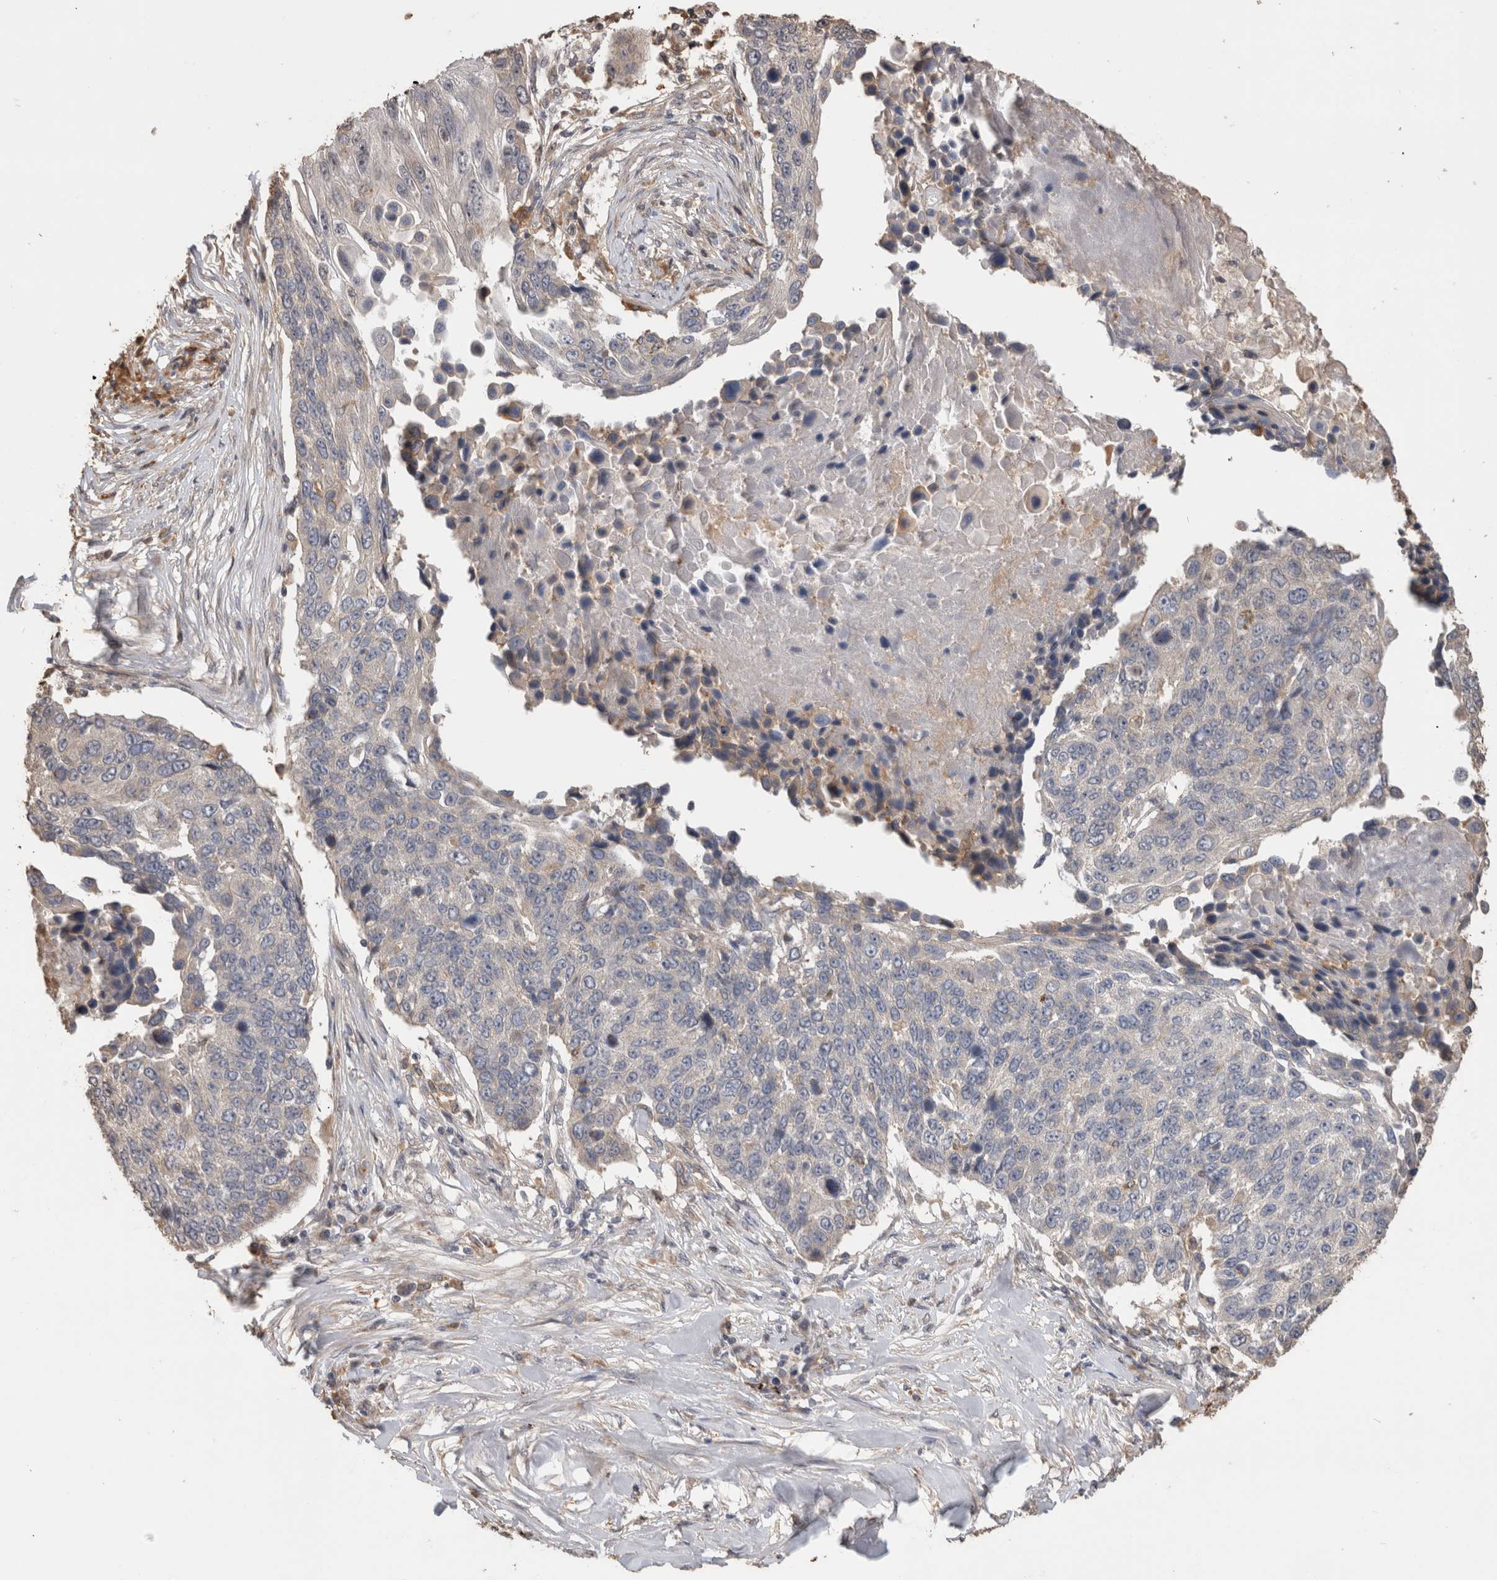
{"staining": {"intensity": "negative", "quantity": "none", "location": "none"}, "tissue": "lung cancer", "cell_type": "Tumor cells", "image_type": "cancer", "snomed": [{"axis": "morphology", "description": "Squamous cell carcinoma, NOS"}, {"axis": "topography", "description": "Lung"}], "caption": "DAB immunohistochemical staining of human lung squamous cell carcinoma exhibits no significant positivity in tumor cells.", "gene": "CLIP1", "patient": {"sex": "male", "age": 66}}